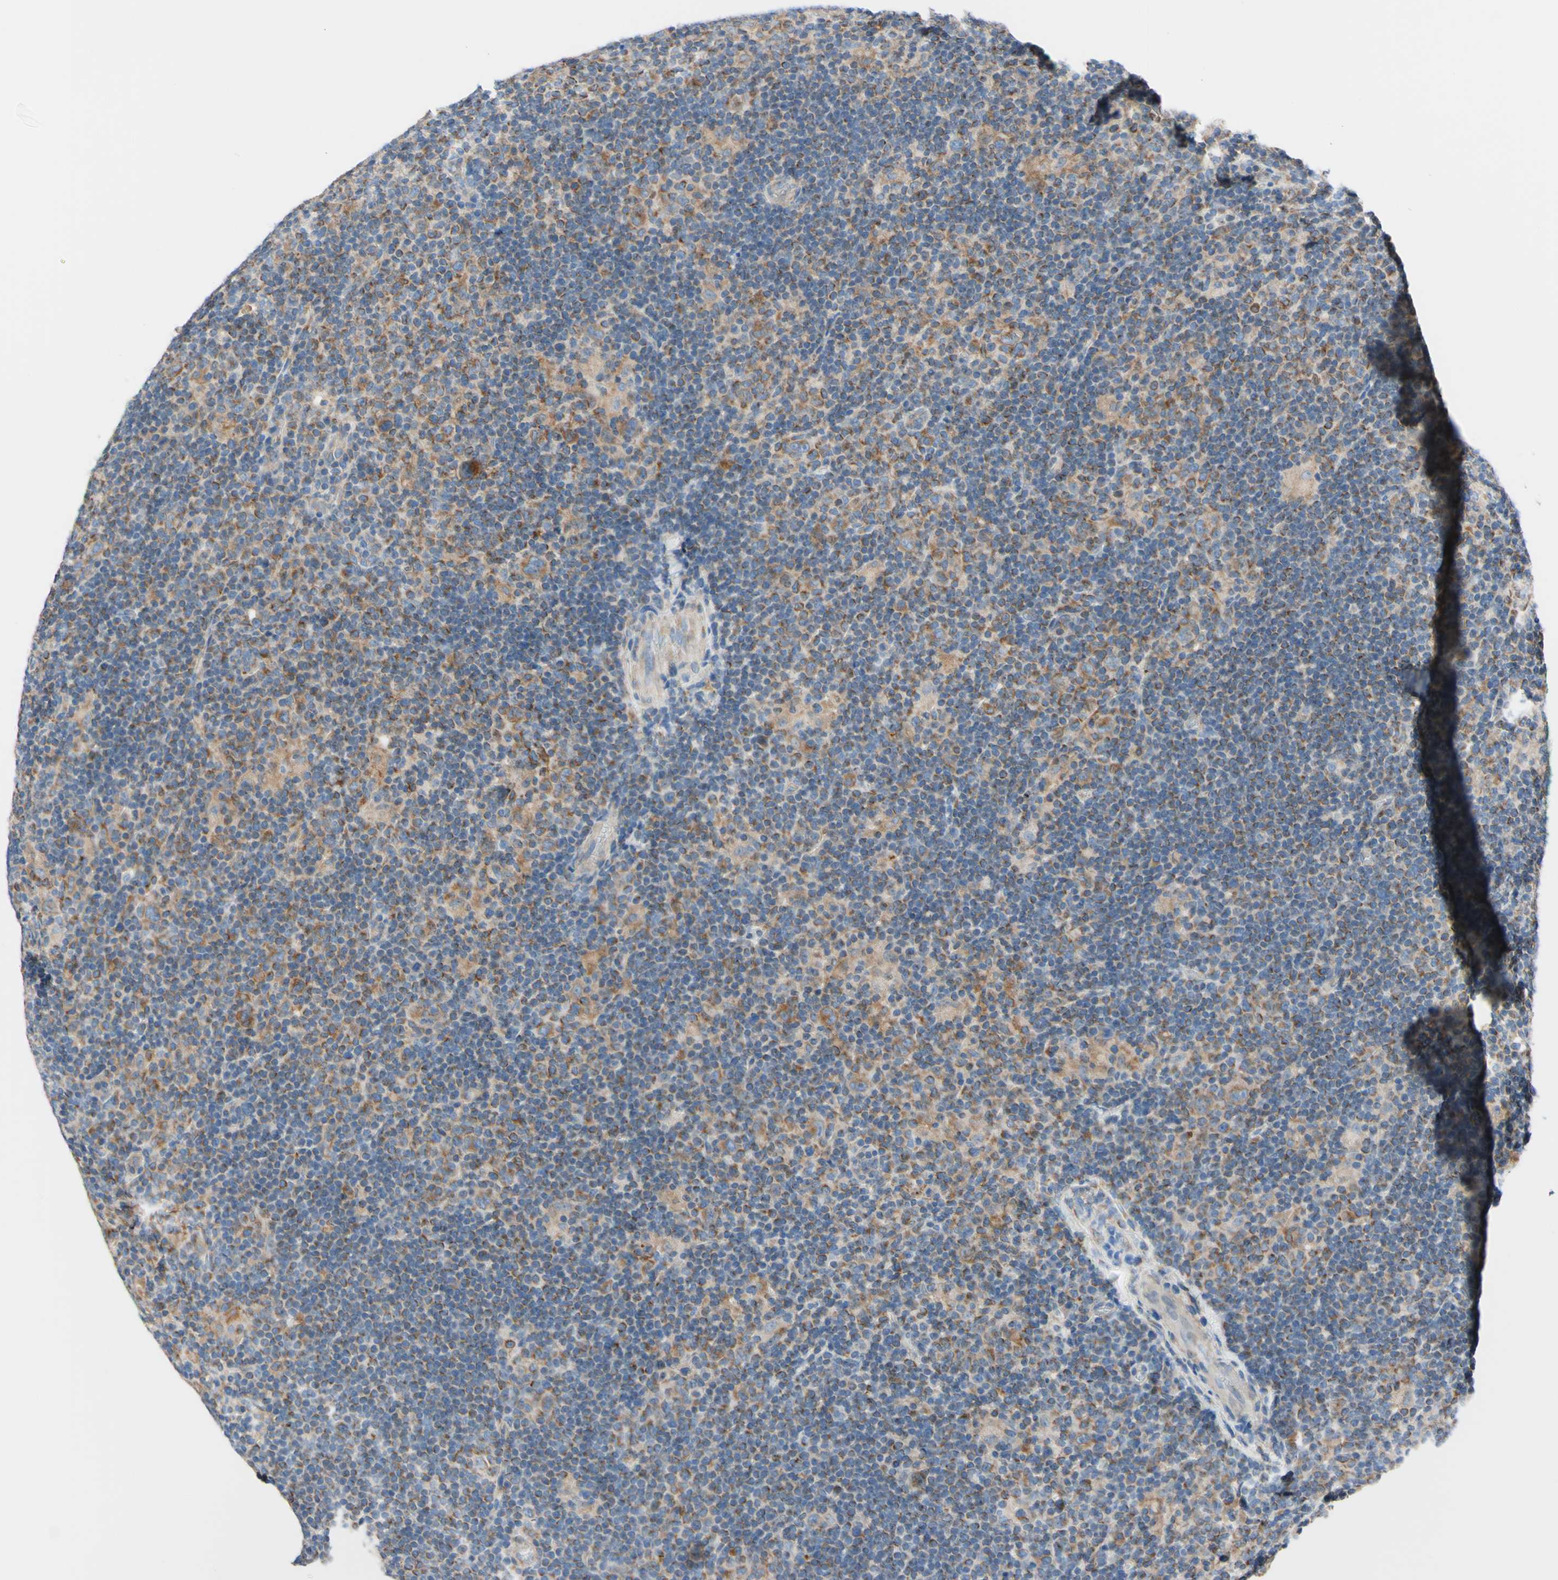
{"staining": {"intensity": "weak", "quantity": ">75%", "location": "cytoplasmic/membranous"}, "tissue": "lymphoma", "cell_type": "Tumor cells", "image_type": "cancer", "snomed": [{"axis": "morphology", "description": "Hodgkin's disease, NOS"}, {"axis": "topography", "description": "Lymph node"}], "caption": "High-magnification brightfield microscopy of lymphoma stained with DAB (3,3'-diaminobenzidine) (brown) and counterstained with hematoxylin (blue). tumor cells exhibit weak cytoplasmic/membranous positivity is seen in about>75% of cells.", "gene": "RETREG2", "patient": {"sex": "female", "age": 57}}